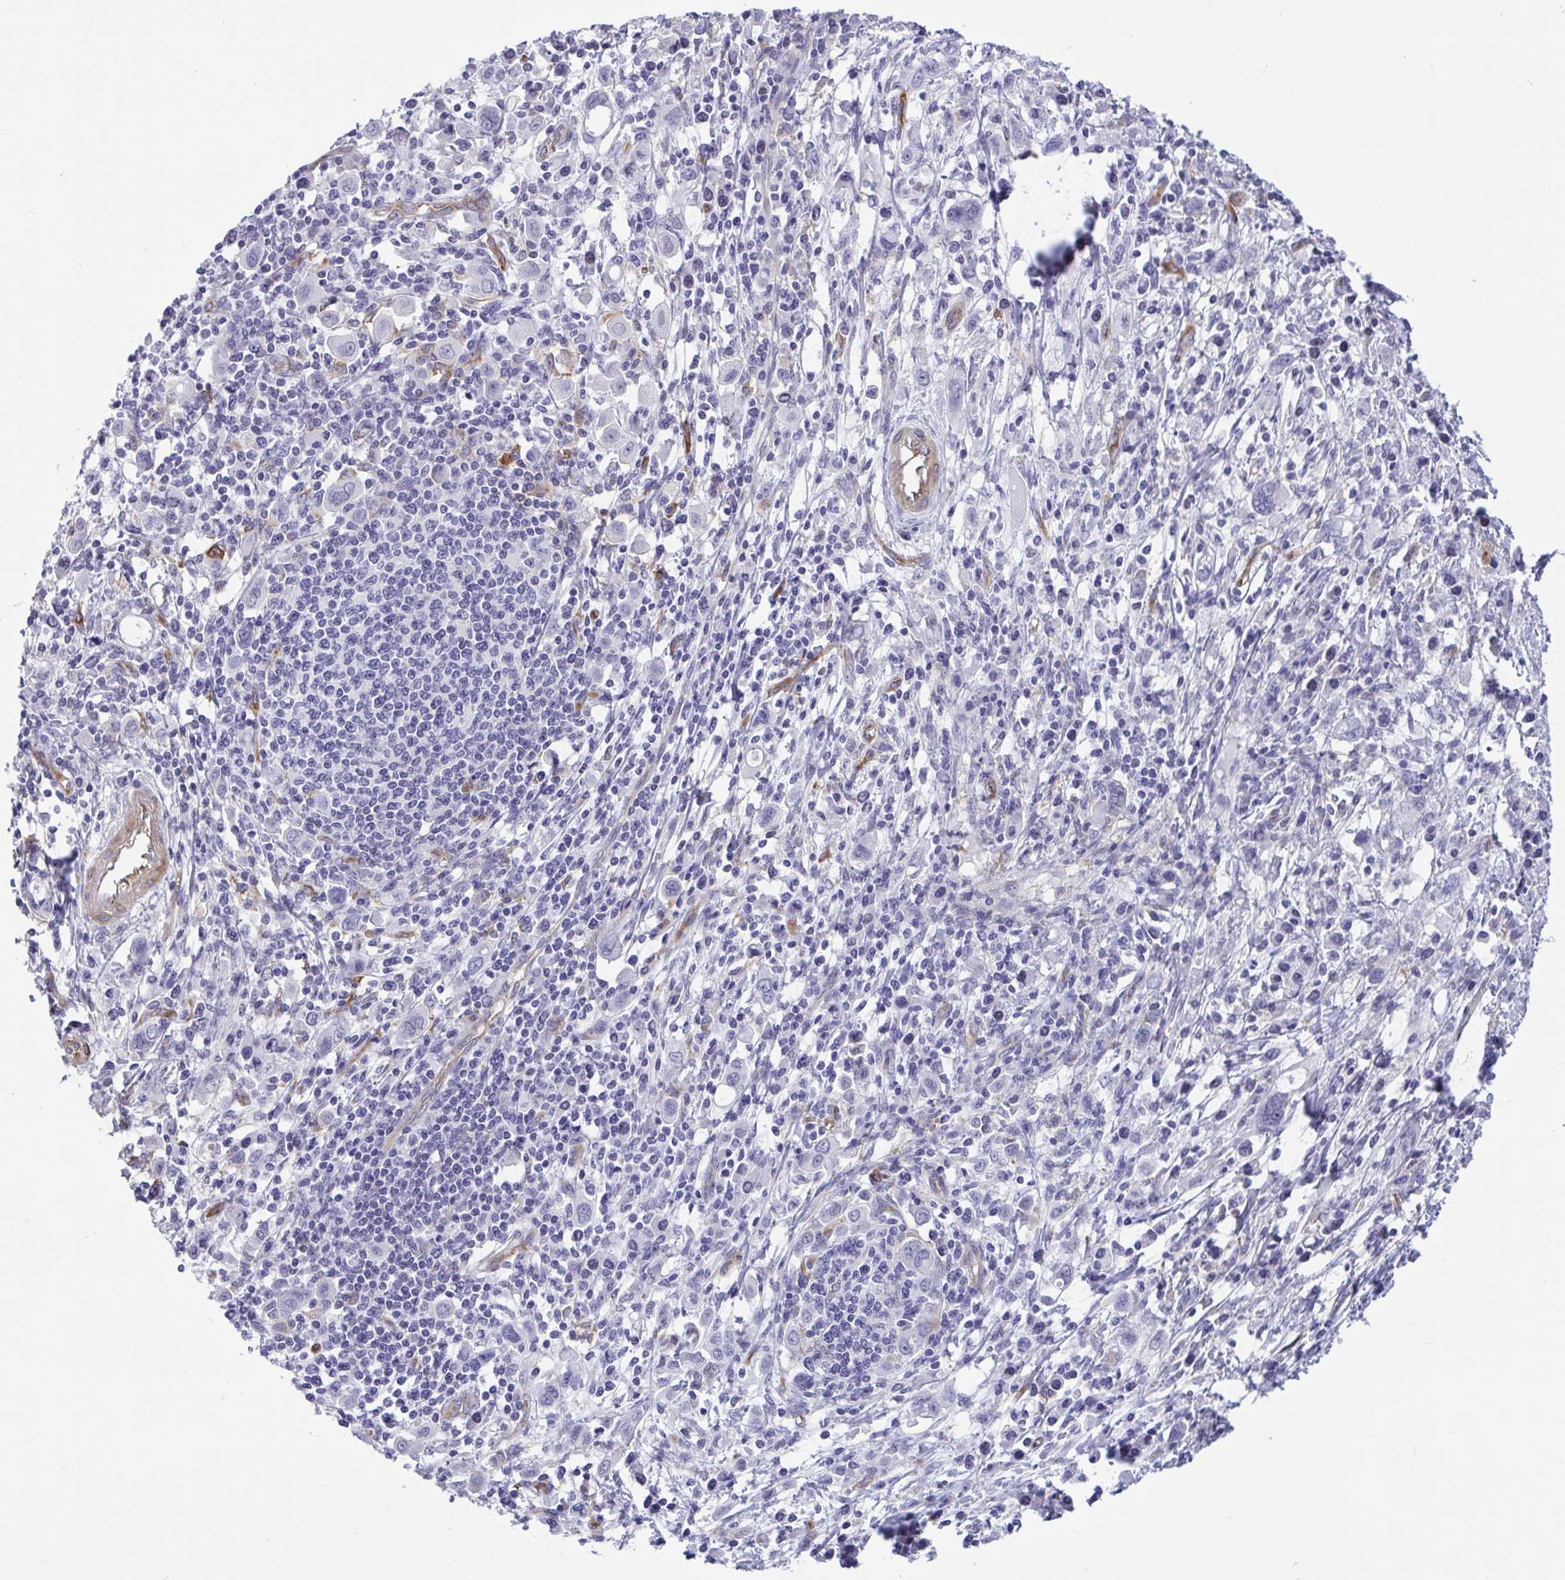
{"staining": {"intensity": "negative", "quantity": "none", "location": "none"}, "tissue": "stomach cancer", "cell_type": "Tumor cells", "image_type": "cancer", "snomed": [{"axis": "morphology", "description": "Adenocarcinoma, NOS"}, {"axis": "topography", "description": "Stomach, upper"}], "caption": "IHC of human adenocarcinoma (stomach) demonstrates no positivity in tumor cells.", "gene": "EML1", "patient": {"sex": "male", "age": 75}}